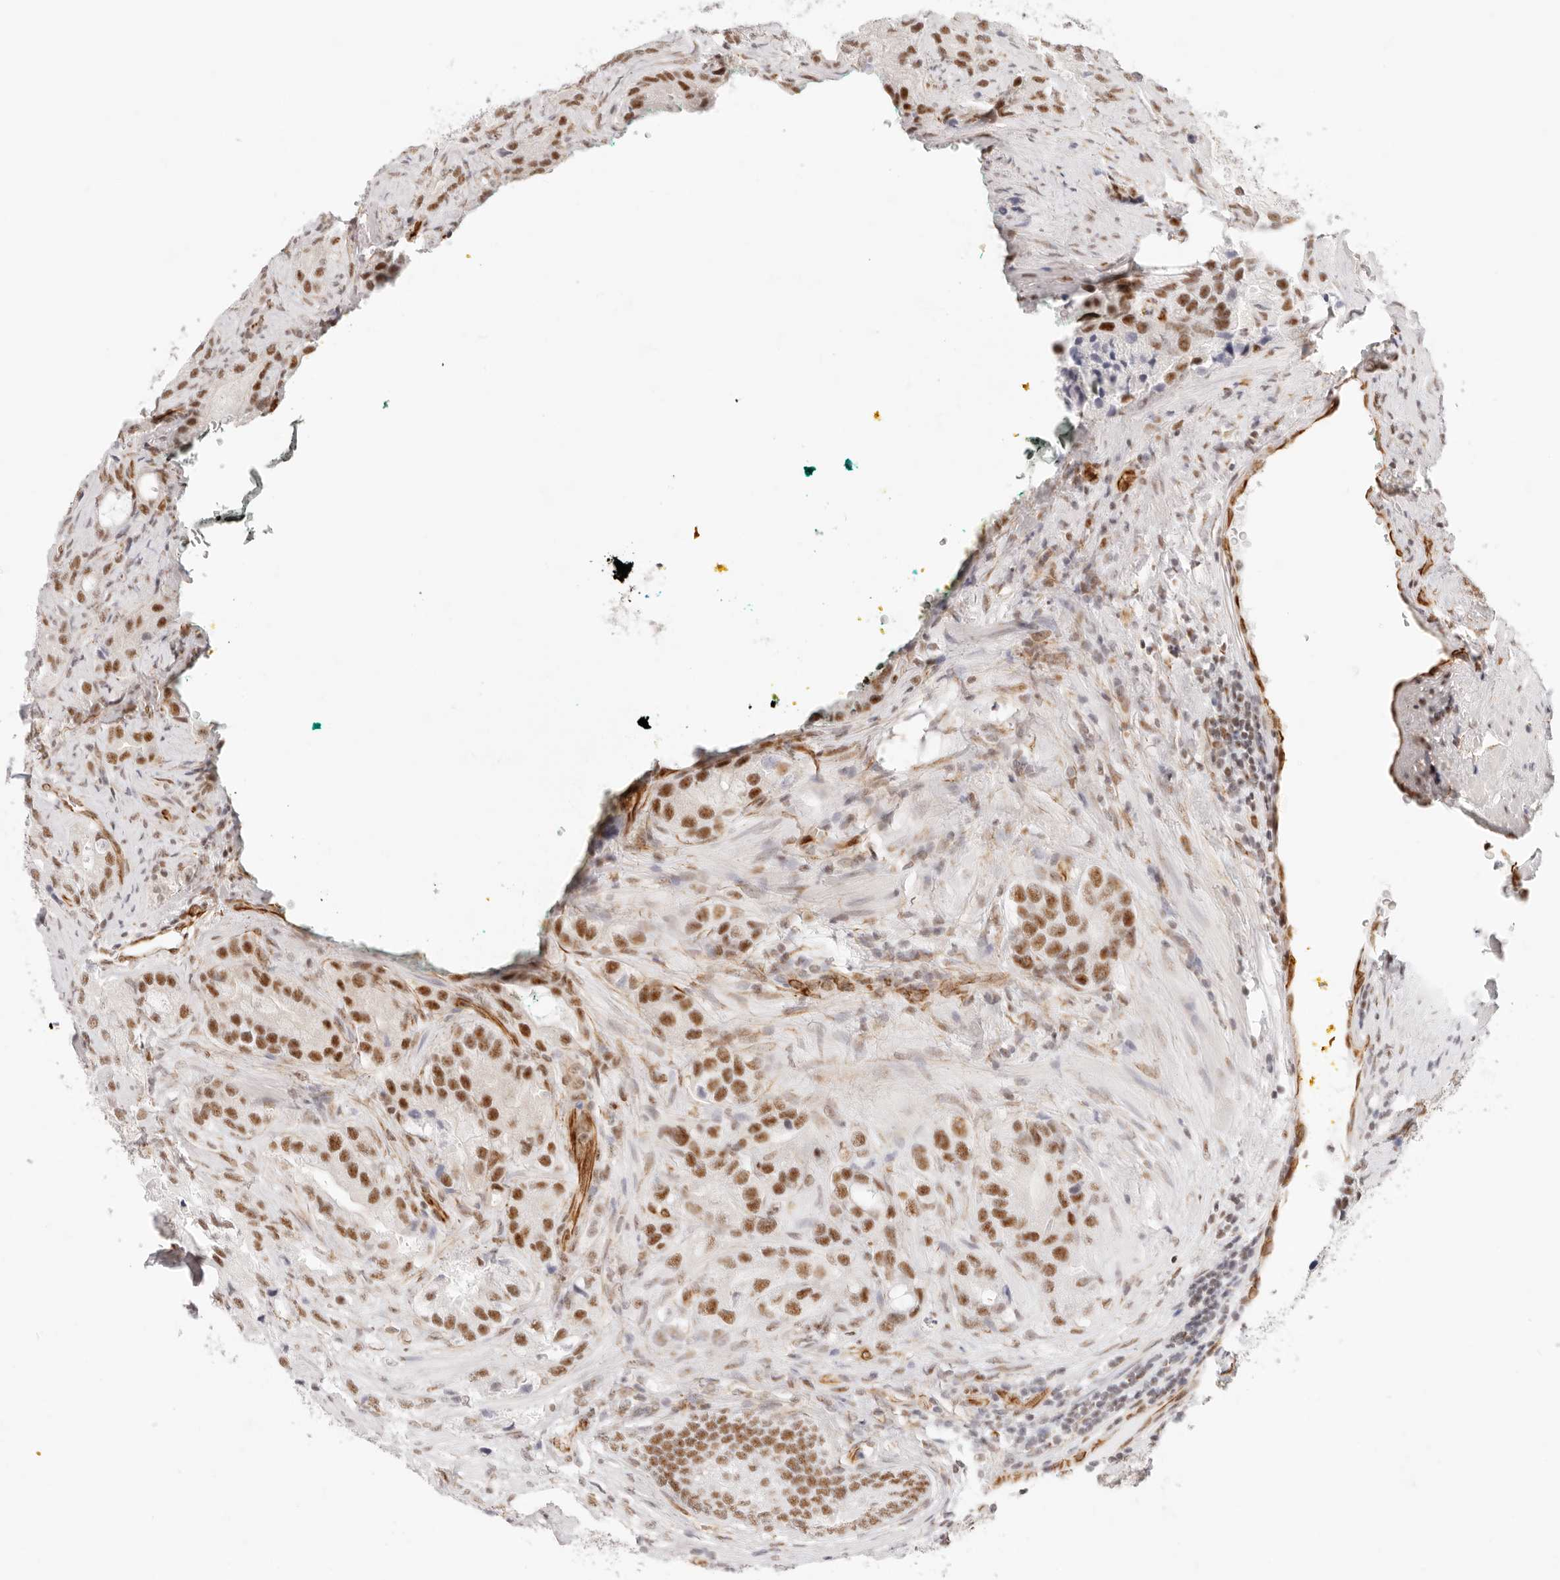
{"staining": {"intensity": "strong", "quantity": ">75%", "location": "nuclear"}, "tissue": "prostate cancer", "cell_type": "Tumor cells", "image_type": "cancer", "snomed": [{"axis": "morphology", "description": "Adenocarcinoma, High grade"}, {"axis": "topography", "description": "Prostate"}], "caption": "Protein expression analysis of prostate adenocarcinoma (high-grade) exhibits strong nuclear expression in about >75% of tumor cells.", "gene": "ZC3H11A", "patient": {"sex": "male", "age": 70}}